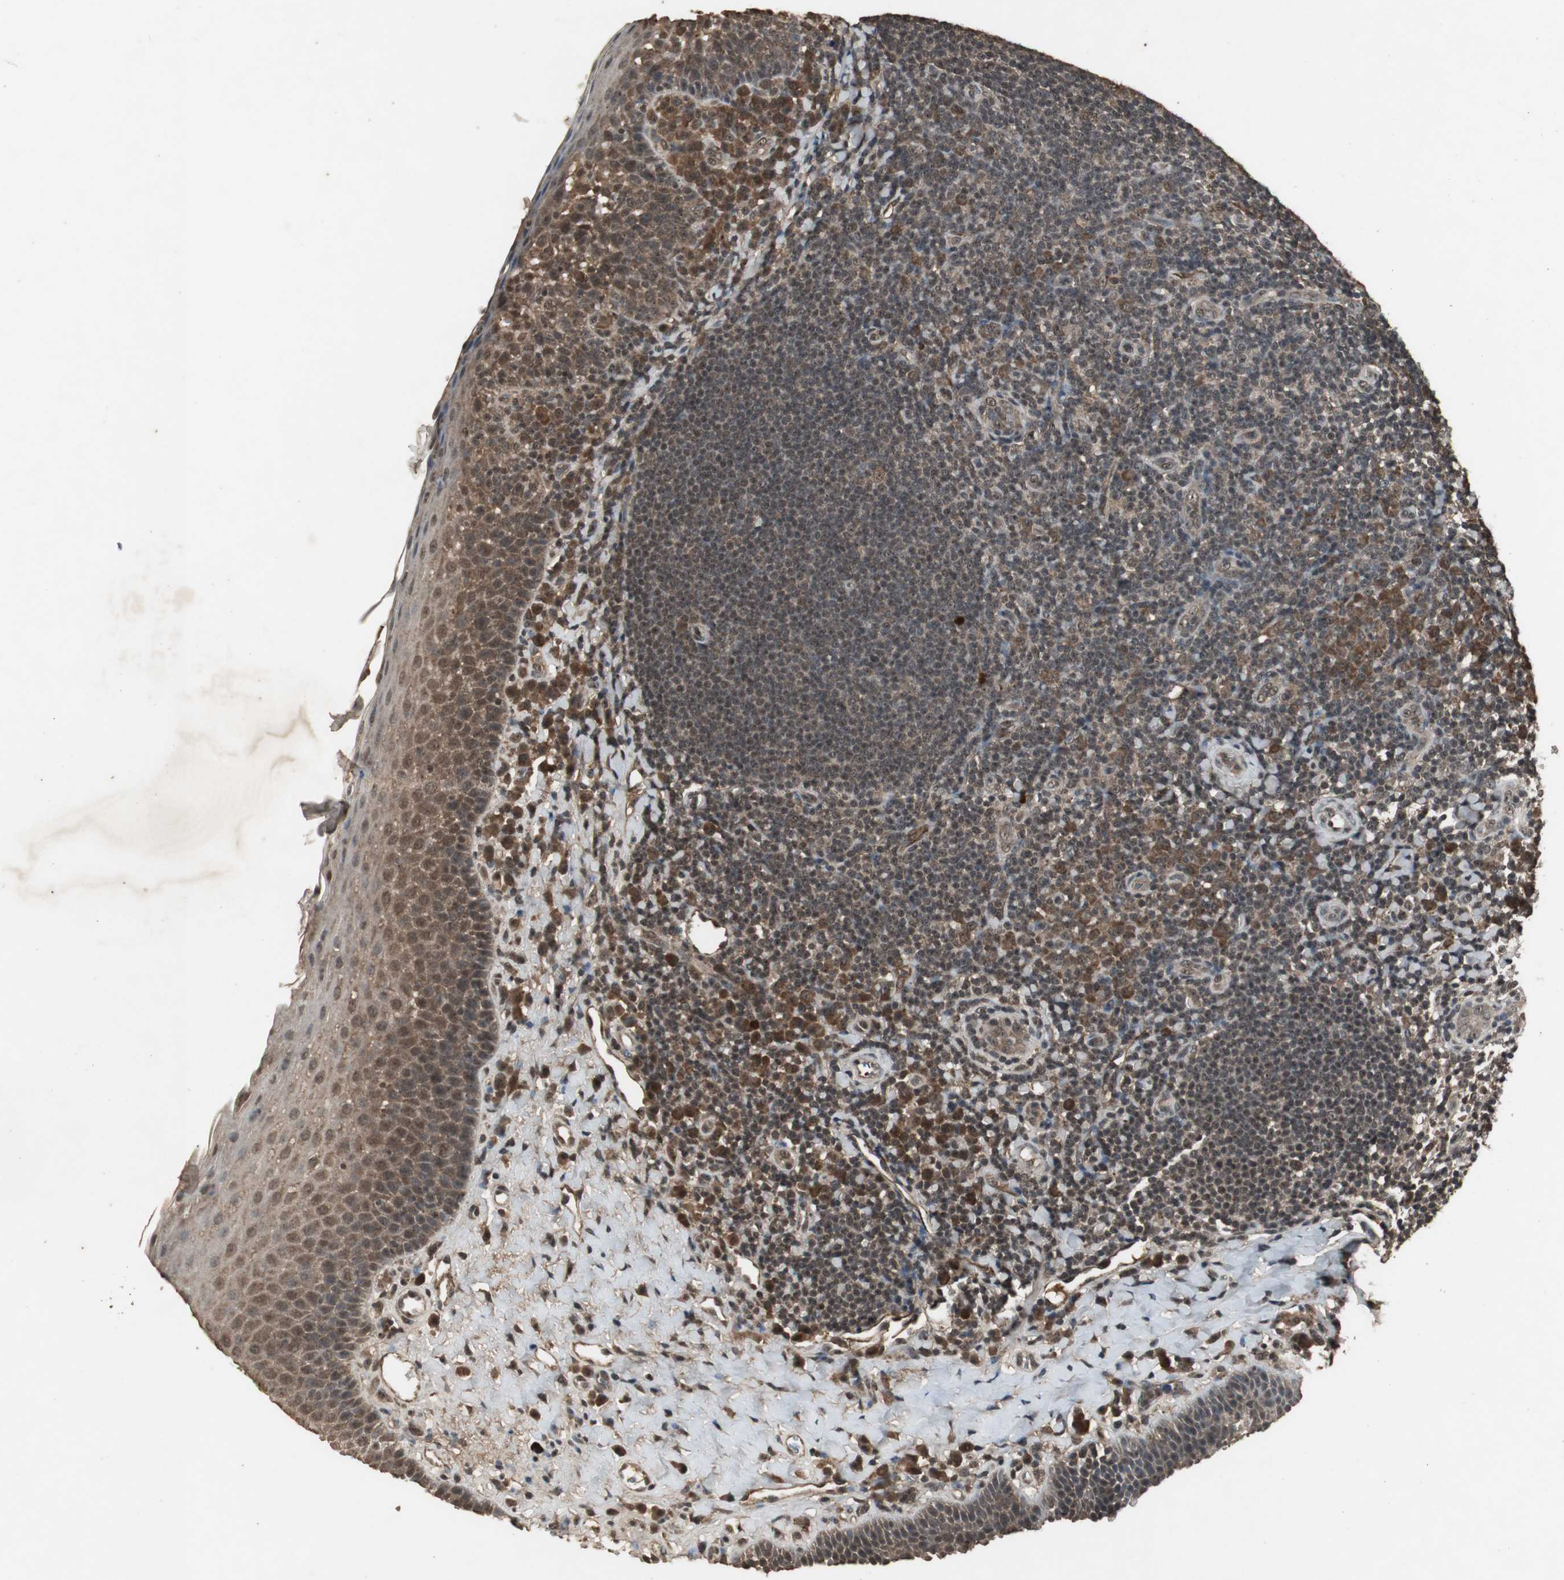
{"staining": {"intensity": "moderate", "quantity": ">75%", "location": "cytoplasmic/membranous,nuclear"}, "tissue": "tonsil", "cell_type": "Germinal center cells", "image_type": "normal", "snomed": [{"axis": "morphology", "description": "Normal tissue, NOS"}, {"axis": "topography", "description": "Tonsil"}], "caption": "A brown stain labels moderate cytoplasmic/membranous,nuclear positivity of a protein in germinal center cells of unremarkable human tonsil. (Stains: DAB in brown, nuclei in blue, Microscopy: brightfield microscopy at high magnification).", "gene": "EMX1", "patient": {"sex": "male", "age": 17}}